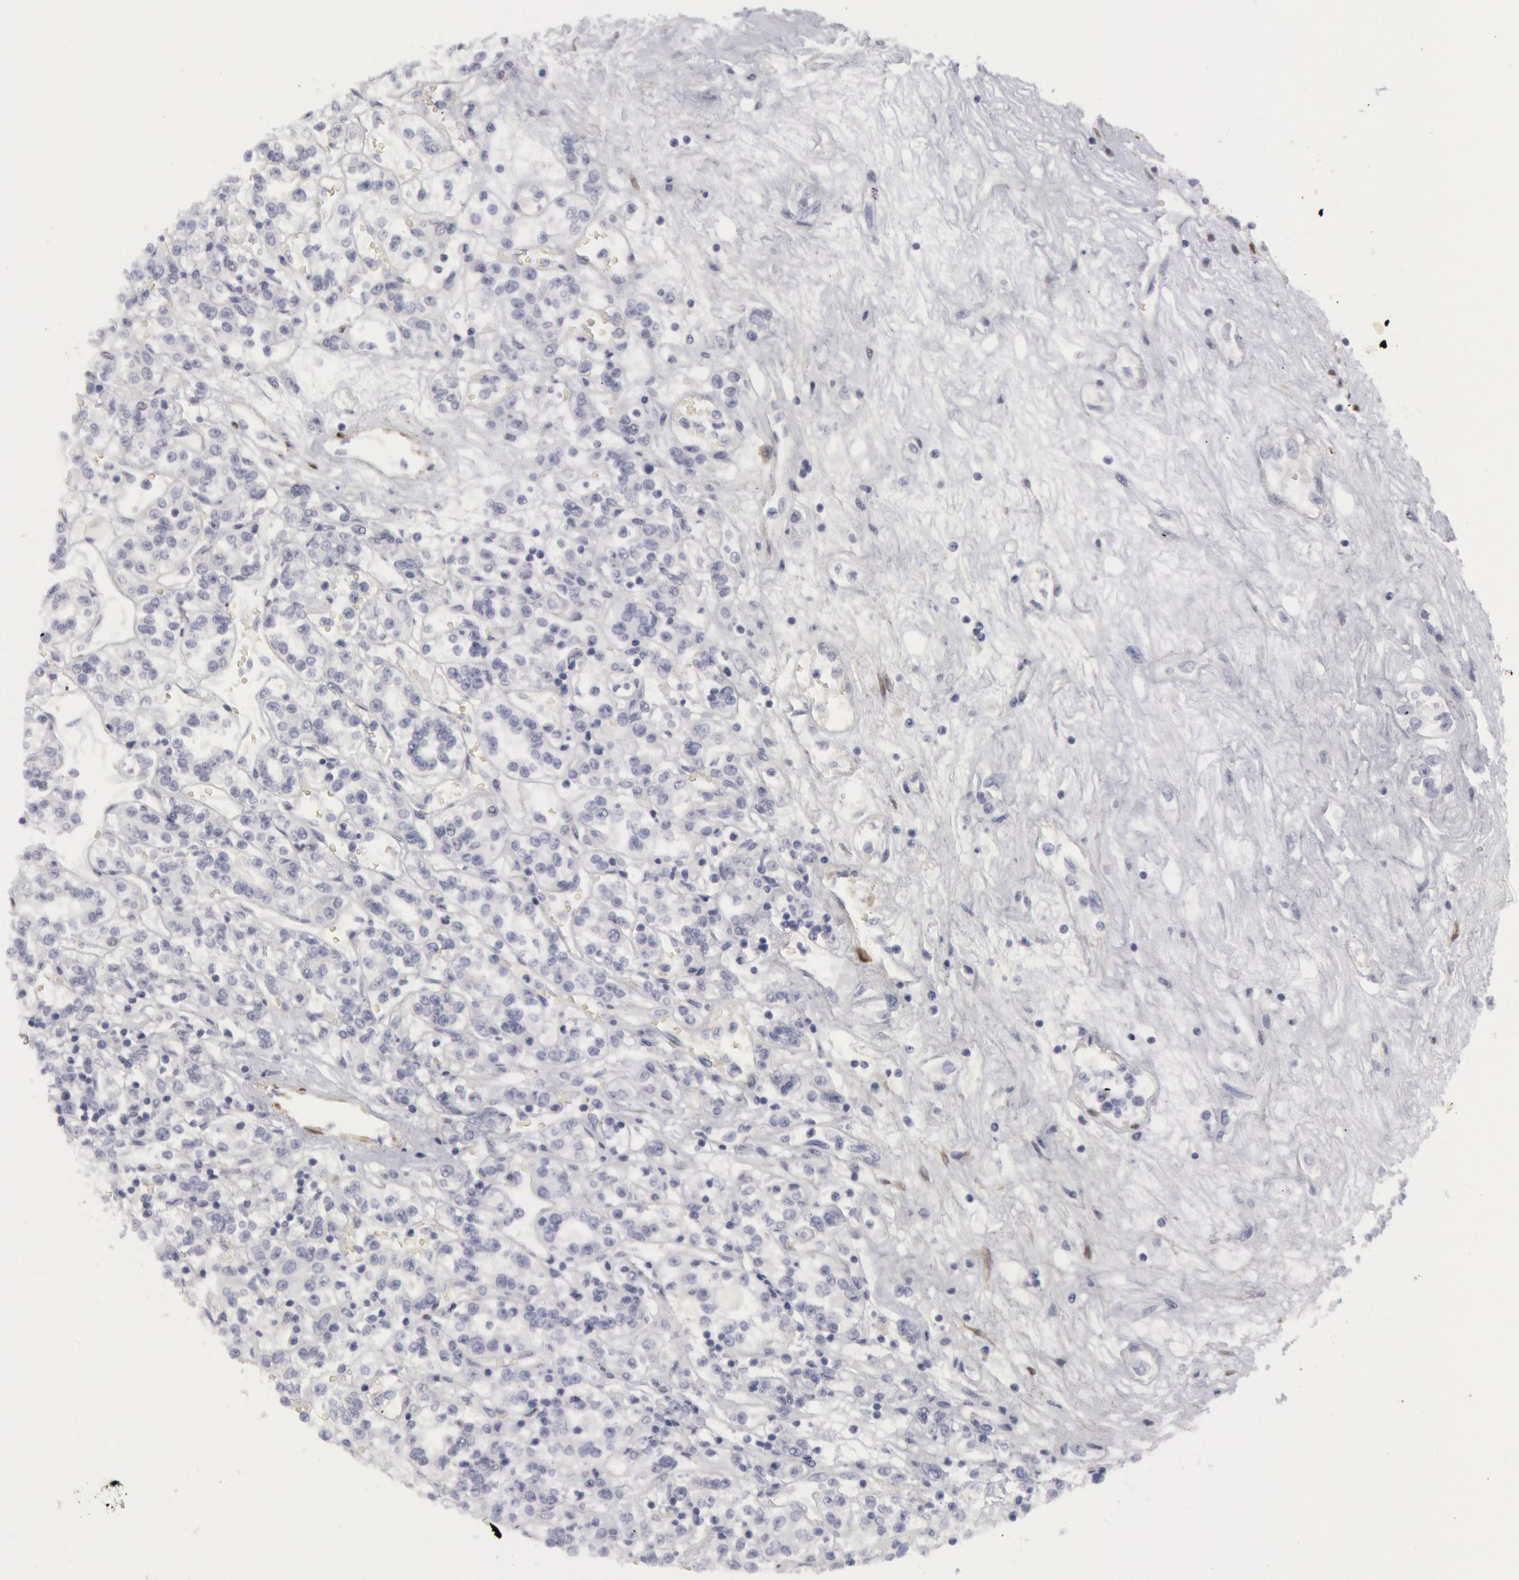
{"staining": {"intensity": "negative", "quantity": "none", "location": "none"}, "tissue": "renal cancer", "cell_type": "Tumor cells", "image_type": "cancer", "snomed": [{"axis": "morphology", "description": "Adenocarcinoma, NOS"}, {"axis": "topography", "description": "Kidney"}], "caption": "Image shows no protein positivity in tumor cells of renal adenocarcinoma tissue. Brightfield microscopy of immunohistochemistry stained with DAB (brown) and hematoxylin (blue), captured at high magnification.", "gene": "FHL1", "patient": {"sex": "female", "age": 76}}